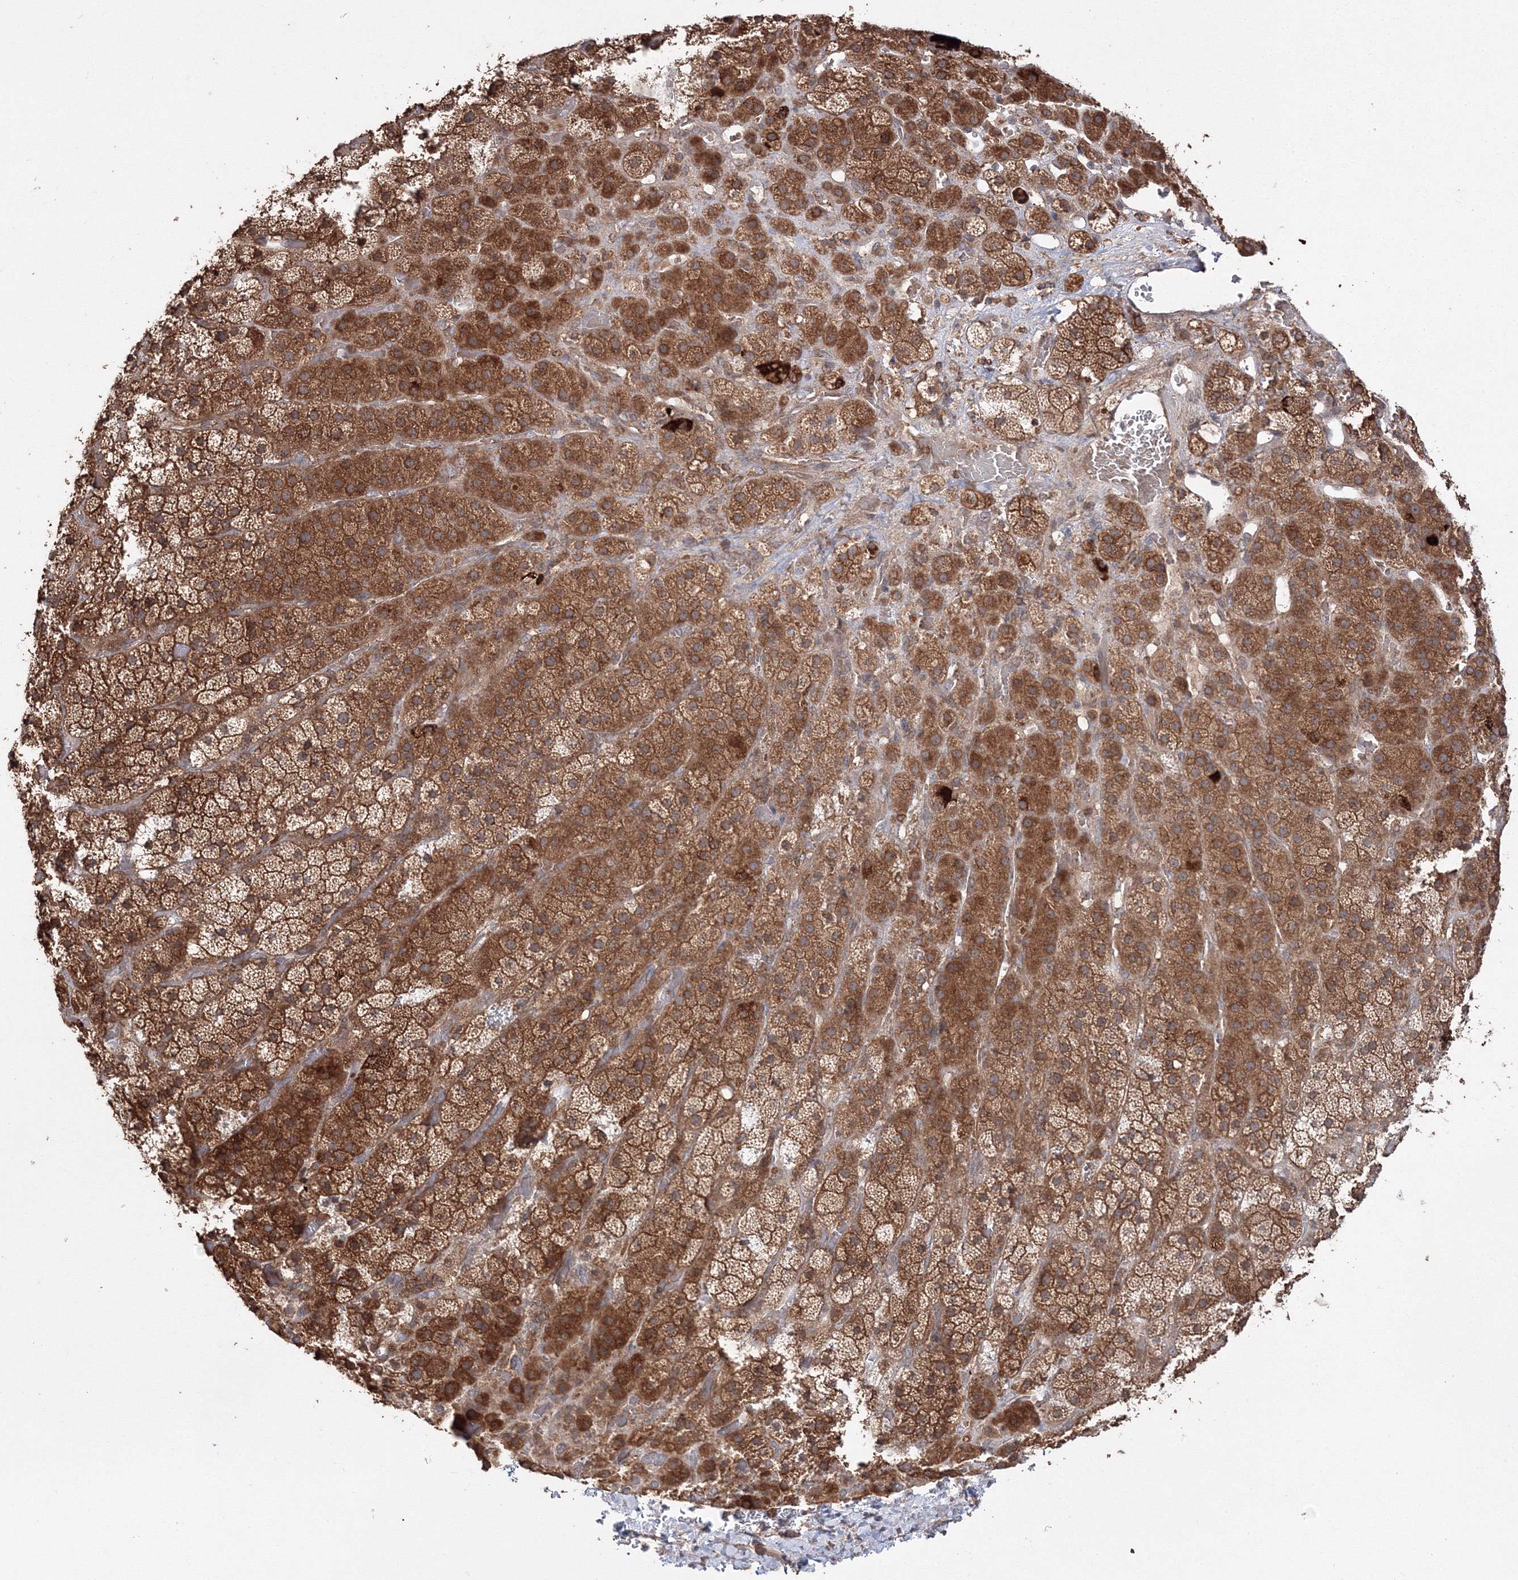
{"staining": {"intensity": "strong", "quantity": ">75%", "location": "cytoplasmic/membranous"}, "tissue": "adrenal gland", "cell_type": "Glandular cells", "image_type": "normal", "snomed": [{"axis": "morphology", "description": "Normal tissue, NOS"}, {"axis": "topography", "description": "Adrenal gland"}], "caption": "A high amount of strong cytoplasmic/membranous positivity is identified in about >75% of glandular cells in benign adrenal gland.", "gene": "DDO", "patient": {"sex": "male", "age": 57}}